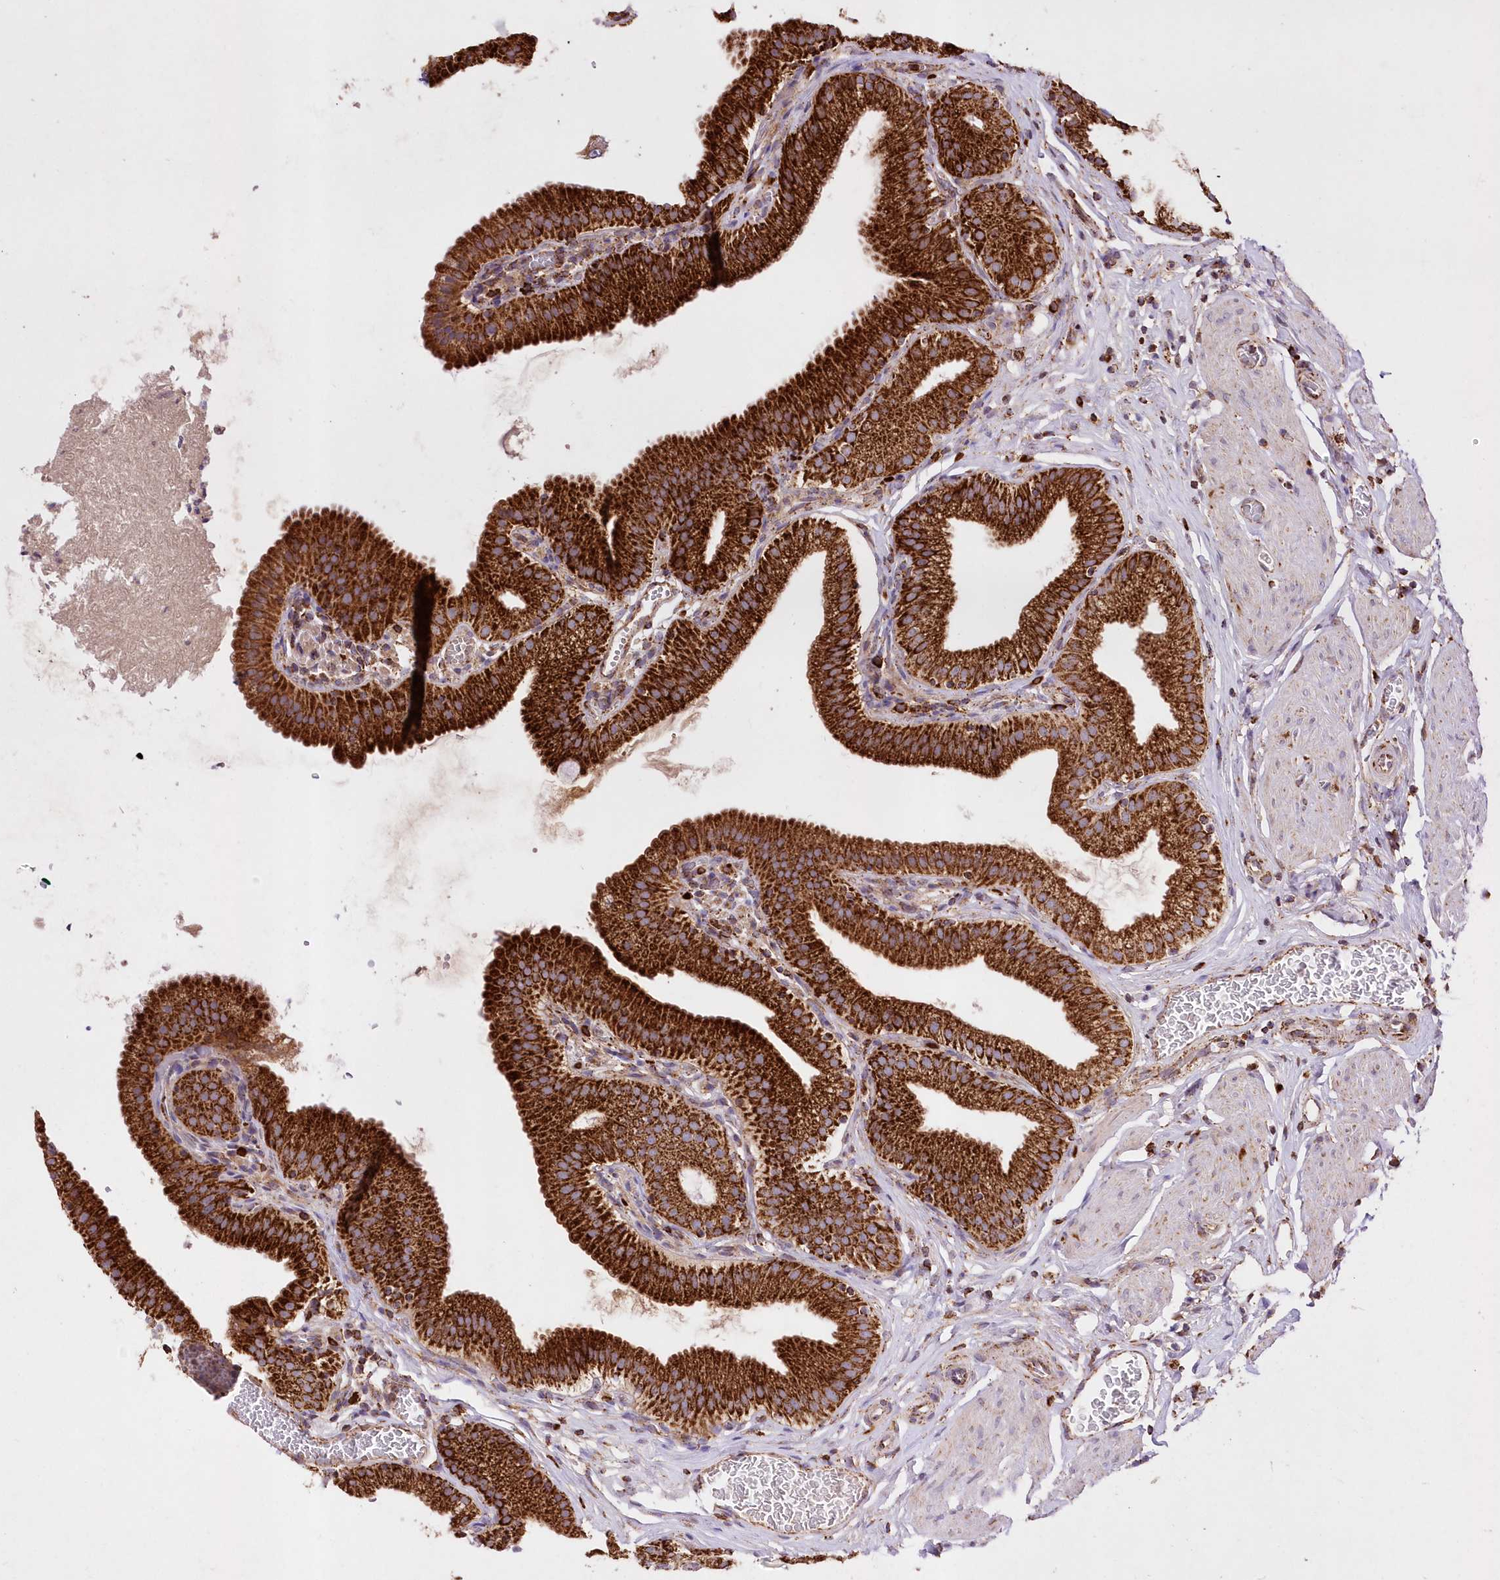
{"staining": {"intensity": "strong", "quantity": ">75%", "location": "cytoplasmic/membranous"}, "tissue": "gallbladder", "cell_type": "Glandular cells", "image_type": "normal", "snomed": [{"axis": "morphology", "description": "Normal tissue, NOS"}, {"axis": "topography", "description": "Gallbladder"}], "caption": "Human gallbladder stained with a brown dye exhibits strong cytoplasmic/membranous positive expression in about >75% of glandular cells.", "gene": "ASNSD1", "patient": {"sex": "male", "age": 54}}